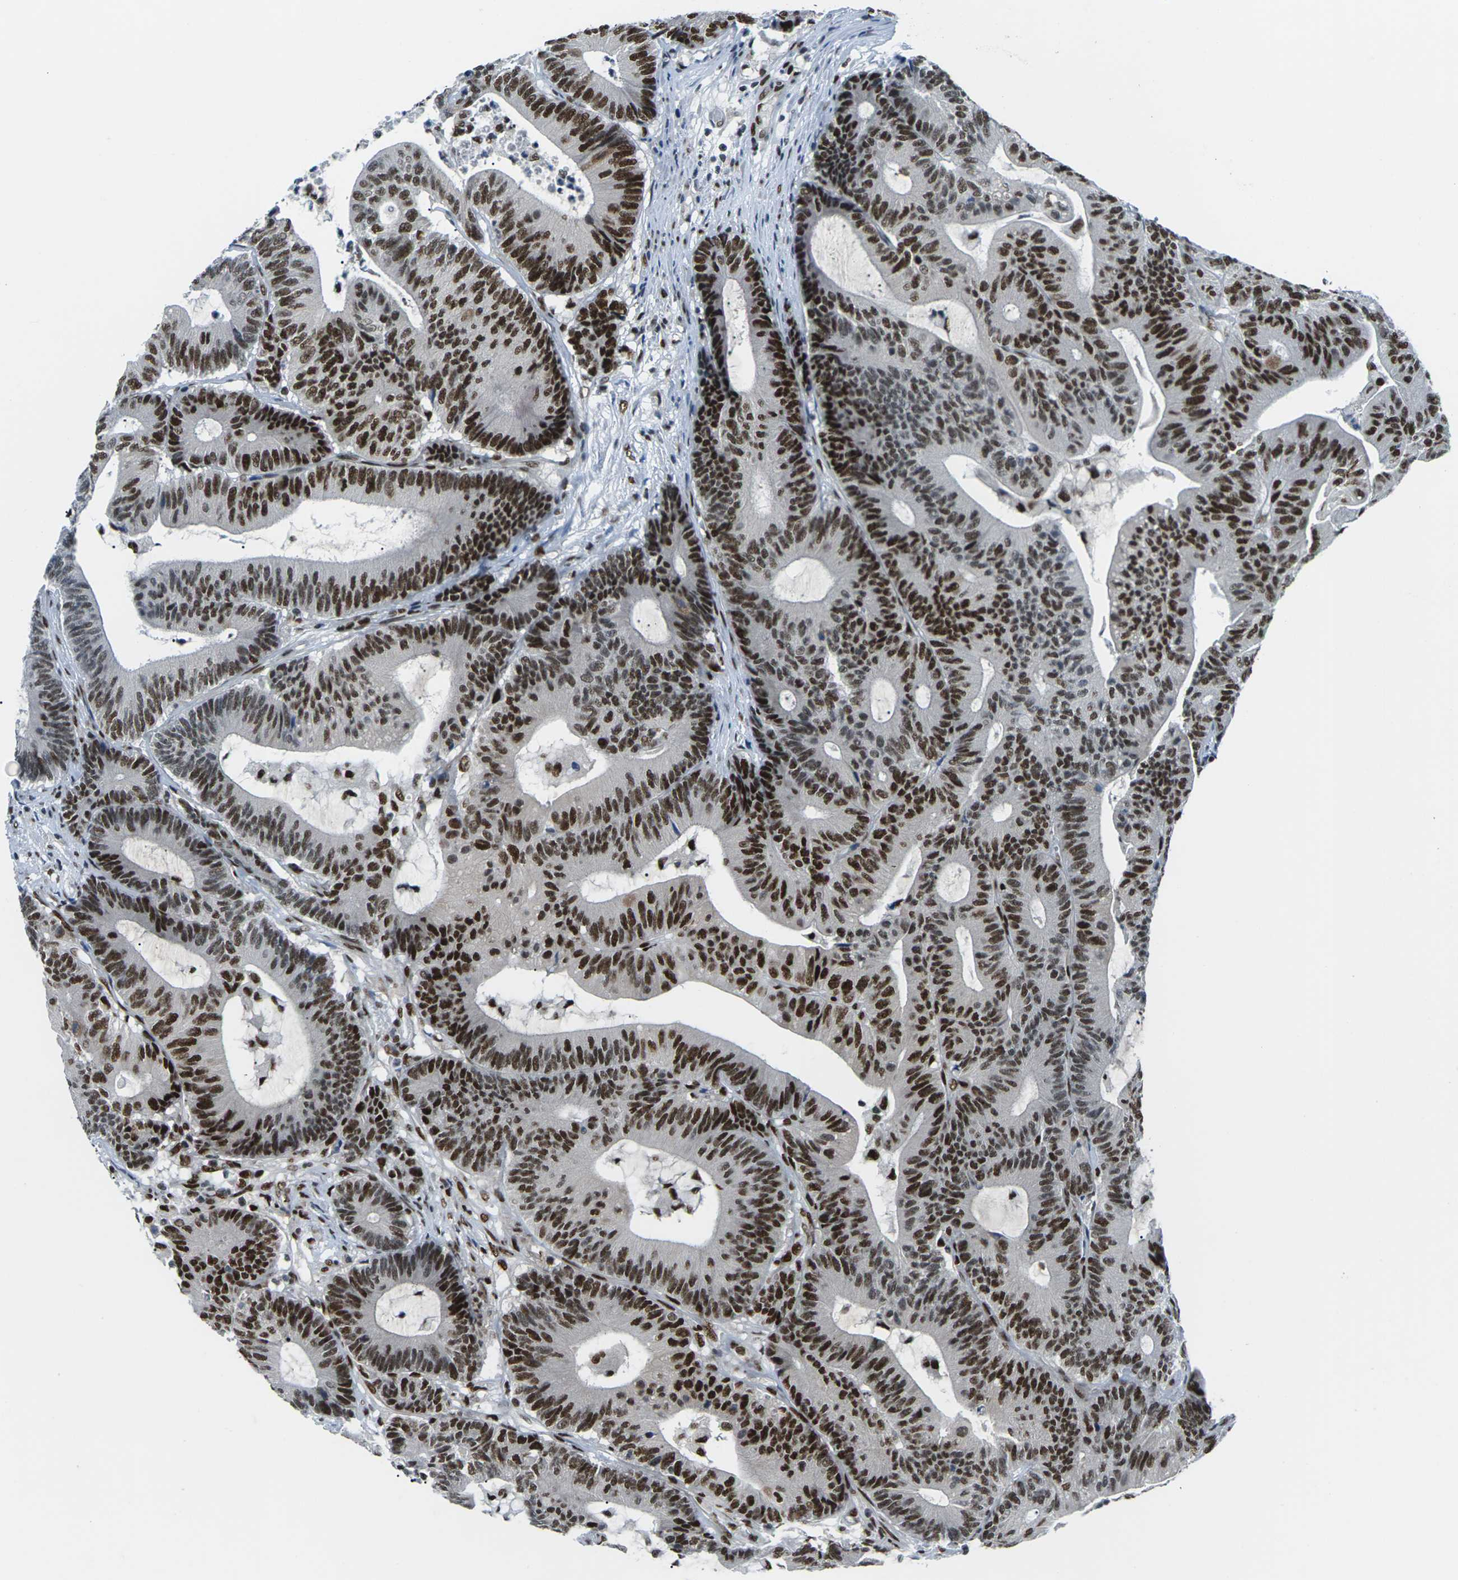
{"staining": {"intensity": "strong", "quantity": ">75%", "location": "nuclear"}, "tissue": "colorectal cancer", "cell_type": "Tumor cells", "image_type": "cancer", "snomed": [{"axis": "morphology", "description": "Adenocarcinoma, NOS"}, {"axis": "topography", "description": "Colon"}], "caption": "Brown immunohistochemical staining in colorectal cancer displays strong nuclear expression in approximately >75% of tumor cells.", "gene": "PSME3", "patient": {"sex": "female", "age": 84}}